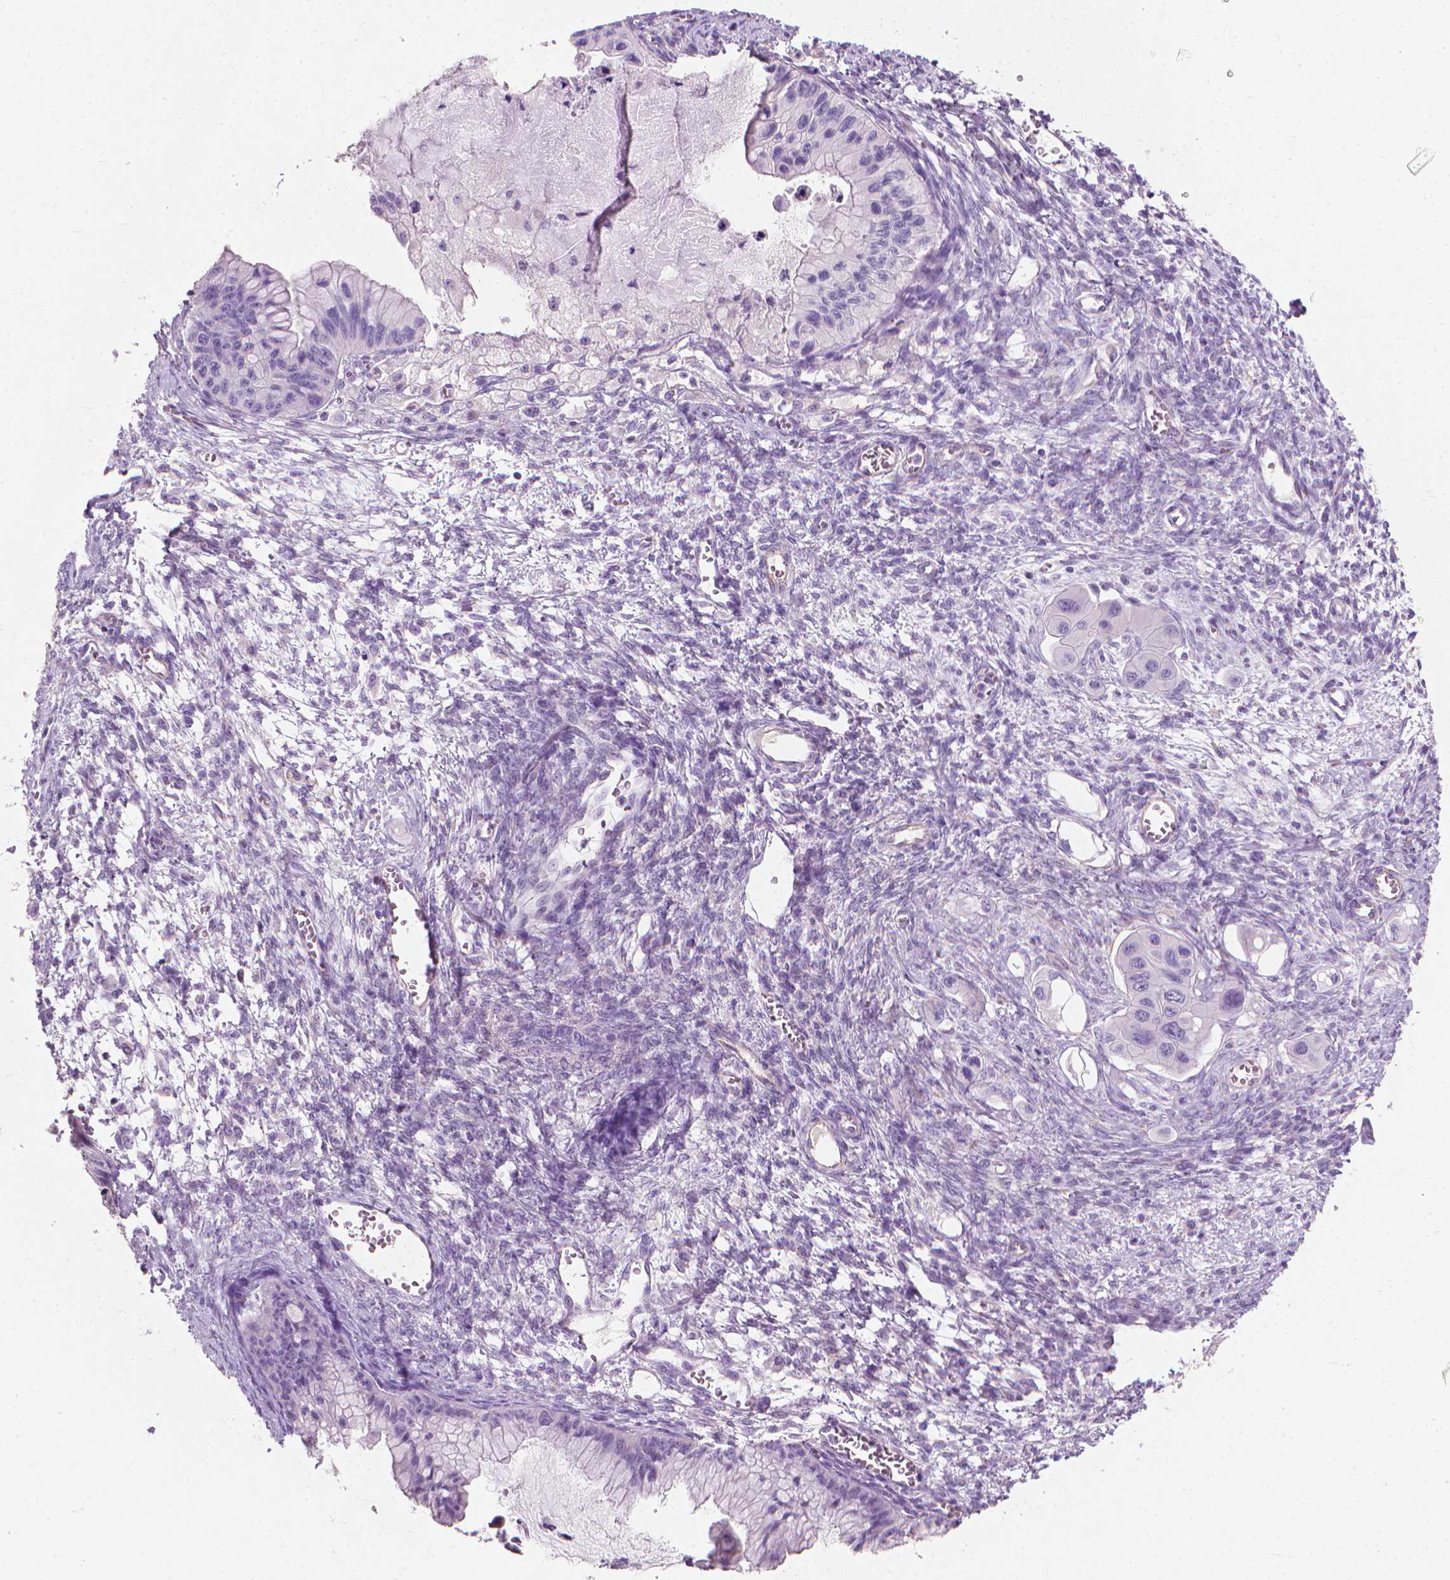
{"staining": {"intensity": "negative", "quantity": "none", "location": "none"}, "tissue": "ovarian cancer", "cell_type": "Tumor cells", "image_type": "cancer", "snomed": [{"axis": "morphology", "description": "Cystadenocarcinoma, mucinous, NOS"}, {"axis": "topography", "description": "Ovary"}], "caption": "Immunohistochemistry (IHC) of ovarian cancer (mucinous cystadenocarcinoma) shows no positivity in tumor cells.", "gene": "KRT73", "patient": {"sex": "female", "age": 72}}